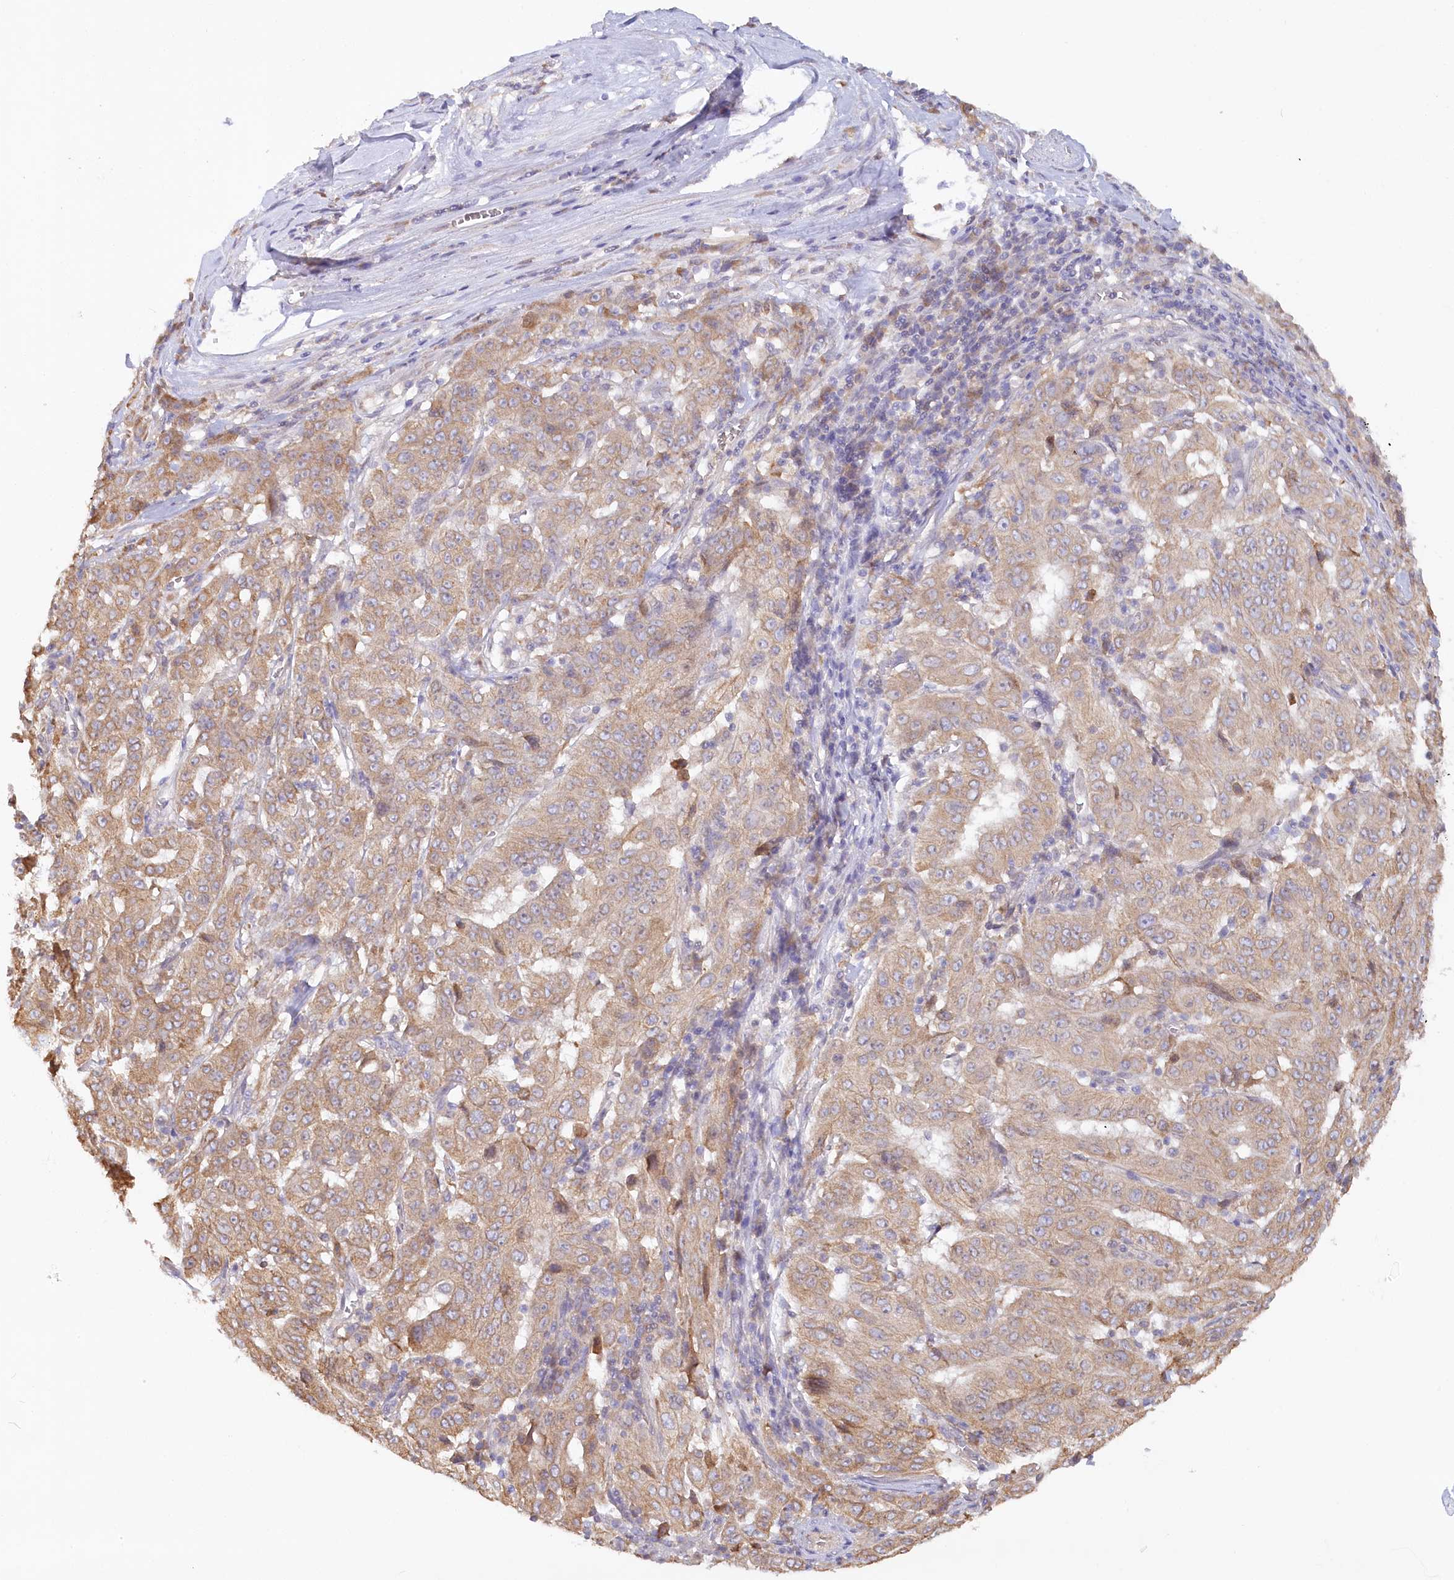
{"staining": {"intensity": "moderate", "quantity": ">75%", "location": "cytoplasmic/membranous"}, "tissue": "pancreatic cancer", "cell_type": "Tumor cells", "image_type": "cancer", "snomed": [{"axis": "morphology", "description": "Adenocarcinoma, NOS"}, {"axis": "topography", "description": "Pancreas"}], "caption": "Adenocarcinoma (pancreatic) tissue exhibits moderate cytoplasmic/membranous positivity in about >75% of tumor cells Immunohistochemistry stains the protein of interest in brown and the nuclei are stained blue.", "gene": "PAIP2", "patient": {"sex": "male", "age": 63}}